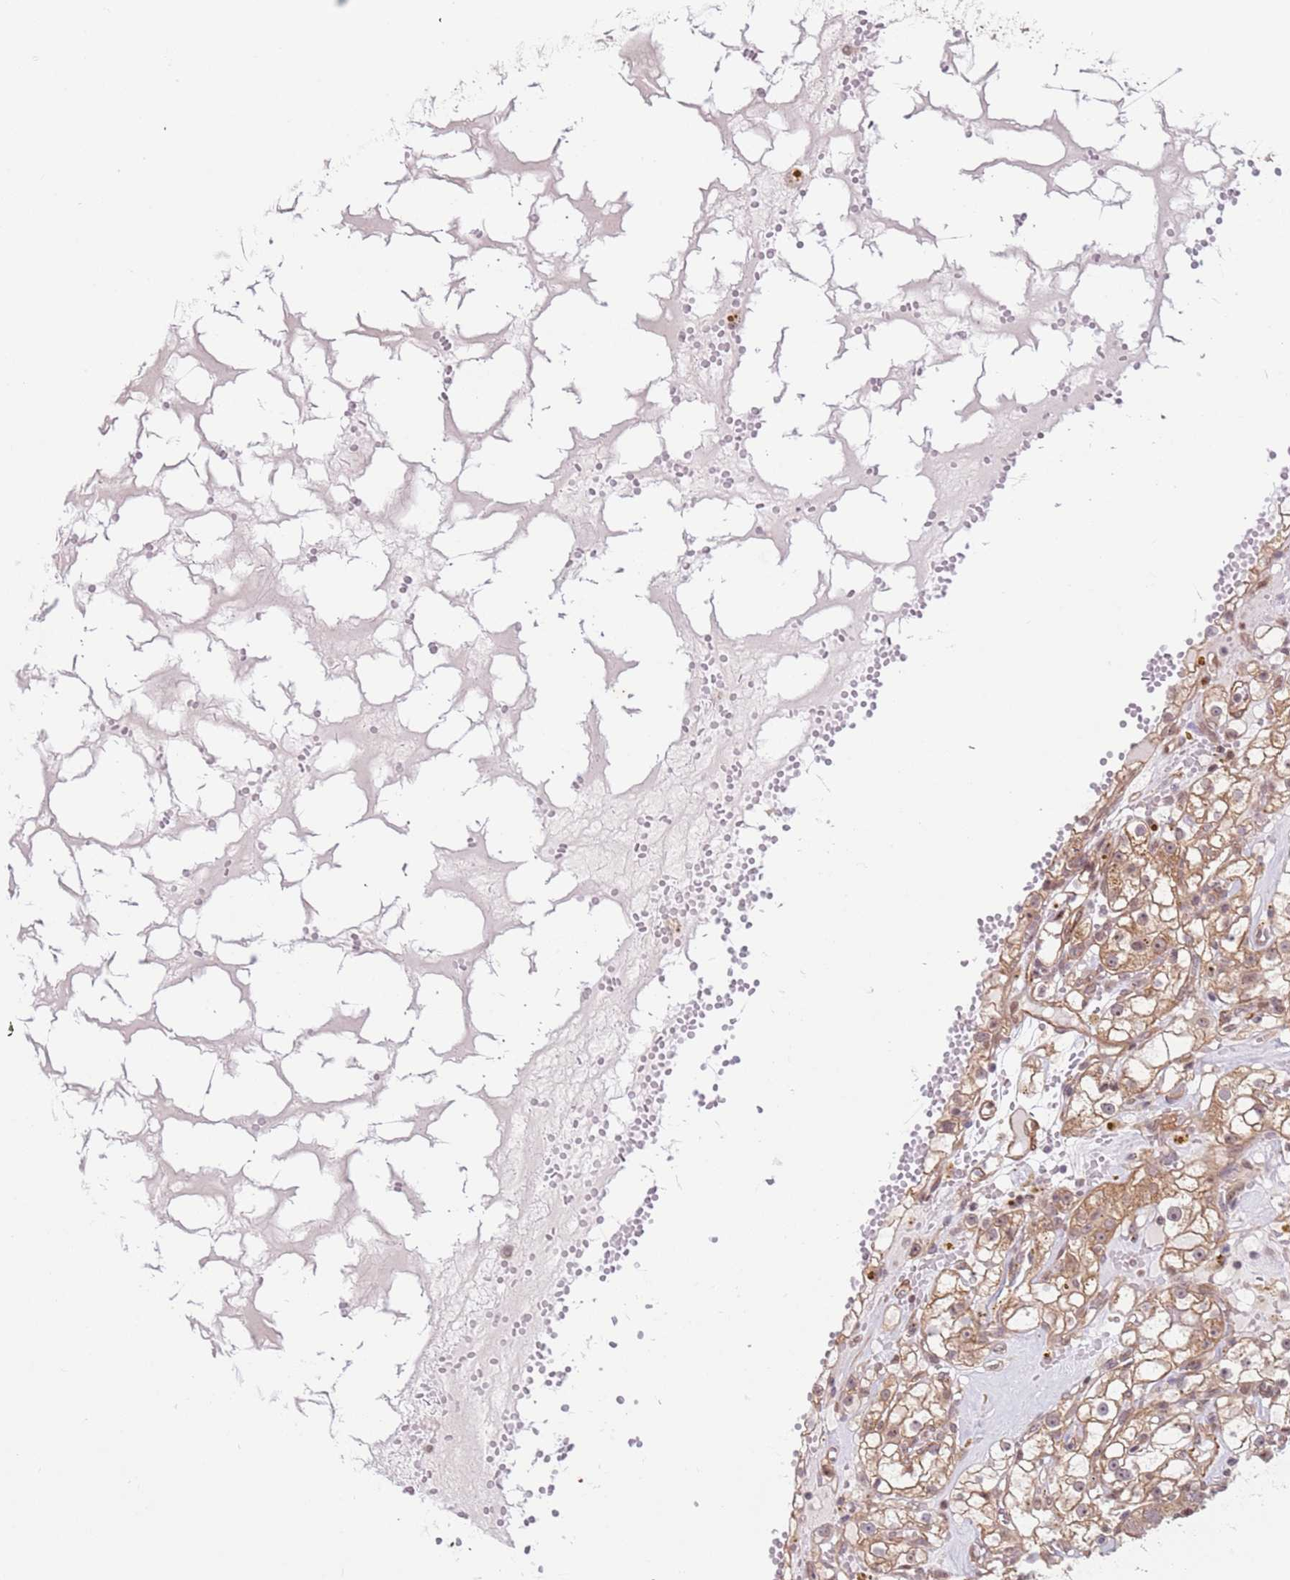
{"staining": {"intensity": "moderate", "quantity": ">75%", "location": "cytoplasmic/membranous"}, "tissue": "renal cancer", "cell_type": "Tumor cells", "image_type": "cancer", "snomed": [{"axis": "morphology", "description": "Adenocarcinoma, NOS"}, {"axis": "topography", "description": "Kidney"}], "caption": "DAB immunohistochemical staining of renal adenocarcinoma displays moderate cytoplasmic/membranous protein expression in about >75% of tumor cells.", "gene": "DCAF4", "patient": {"sex": "male", "age": 56}}